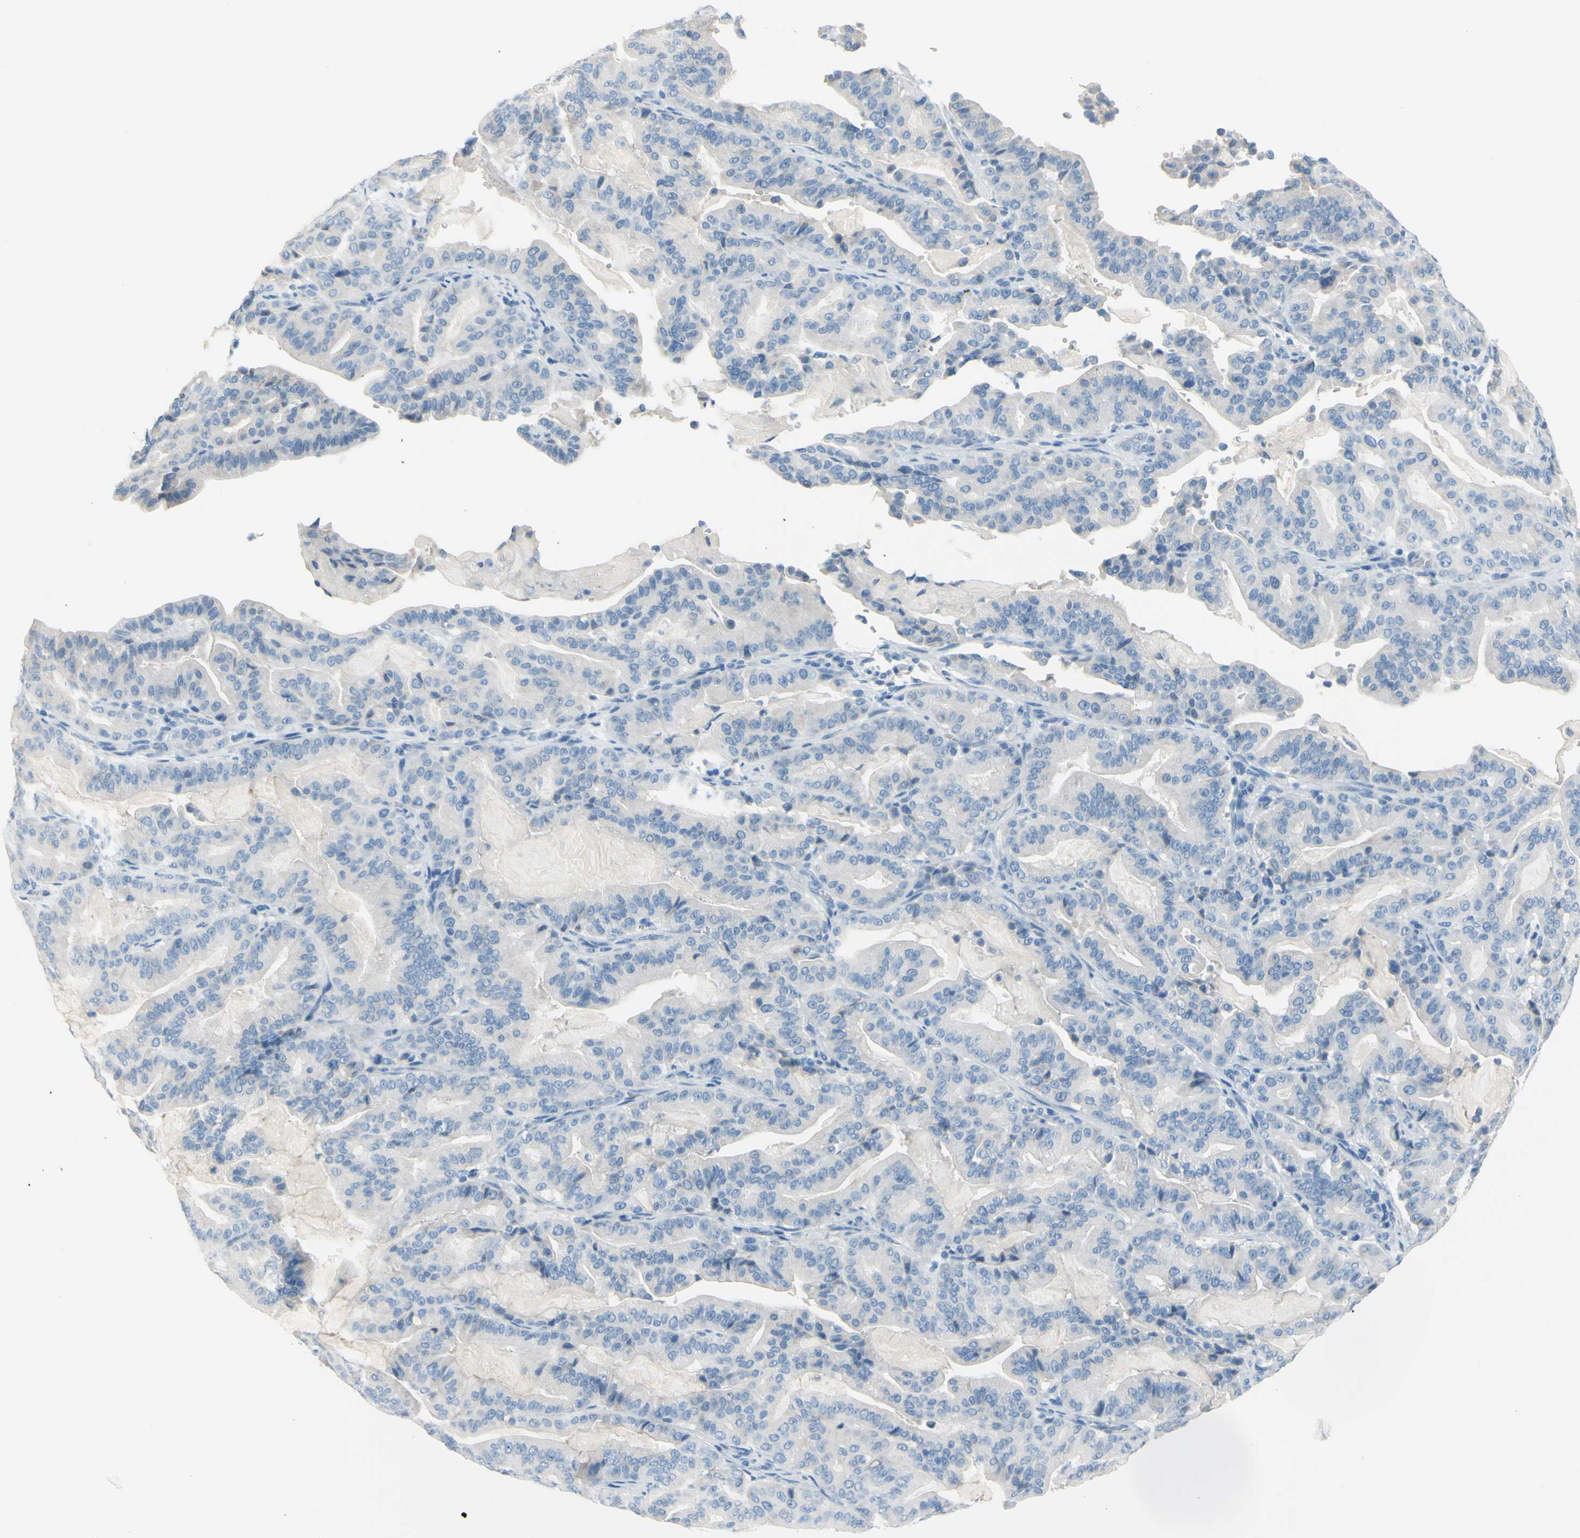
{"staining": {"intensity": "negative", "quantity": "none", "location": "none"}, "tissue": "pancreatic cancer", "cell_type": "Tumor cells", "image_type": "cancer", "snomed": [{"axis": "morphology", "description": "Adenocarcinoma, NOS"}, {"axis": "topography", "description": "Pancreas"}], "caption": "Adenocarcinoma (pancreatic) was stained to show a protein in brown. There is no significant expression in tumor cells.", "gene": "DCT", "patient": {"sex": "male", "age": 63}}